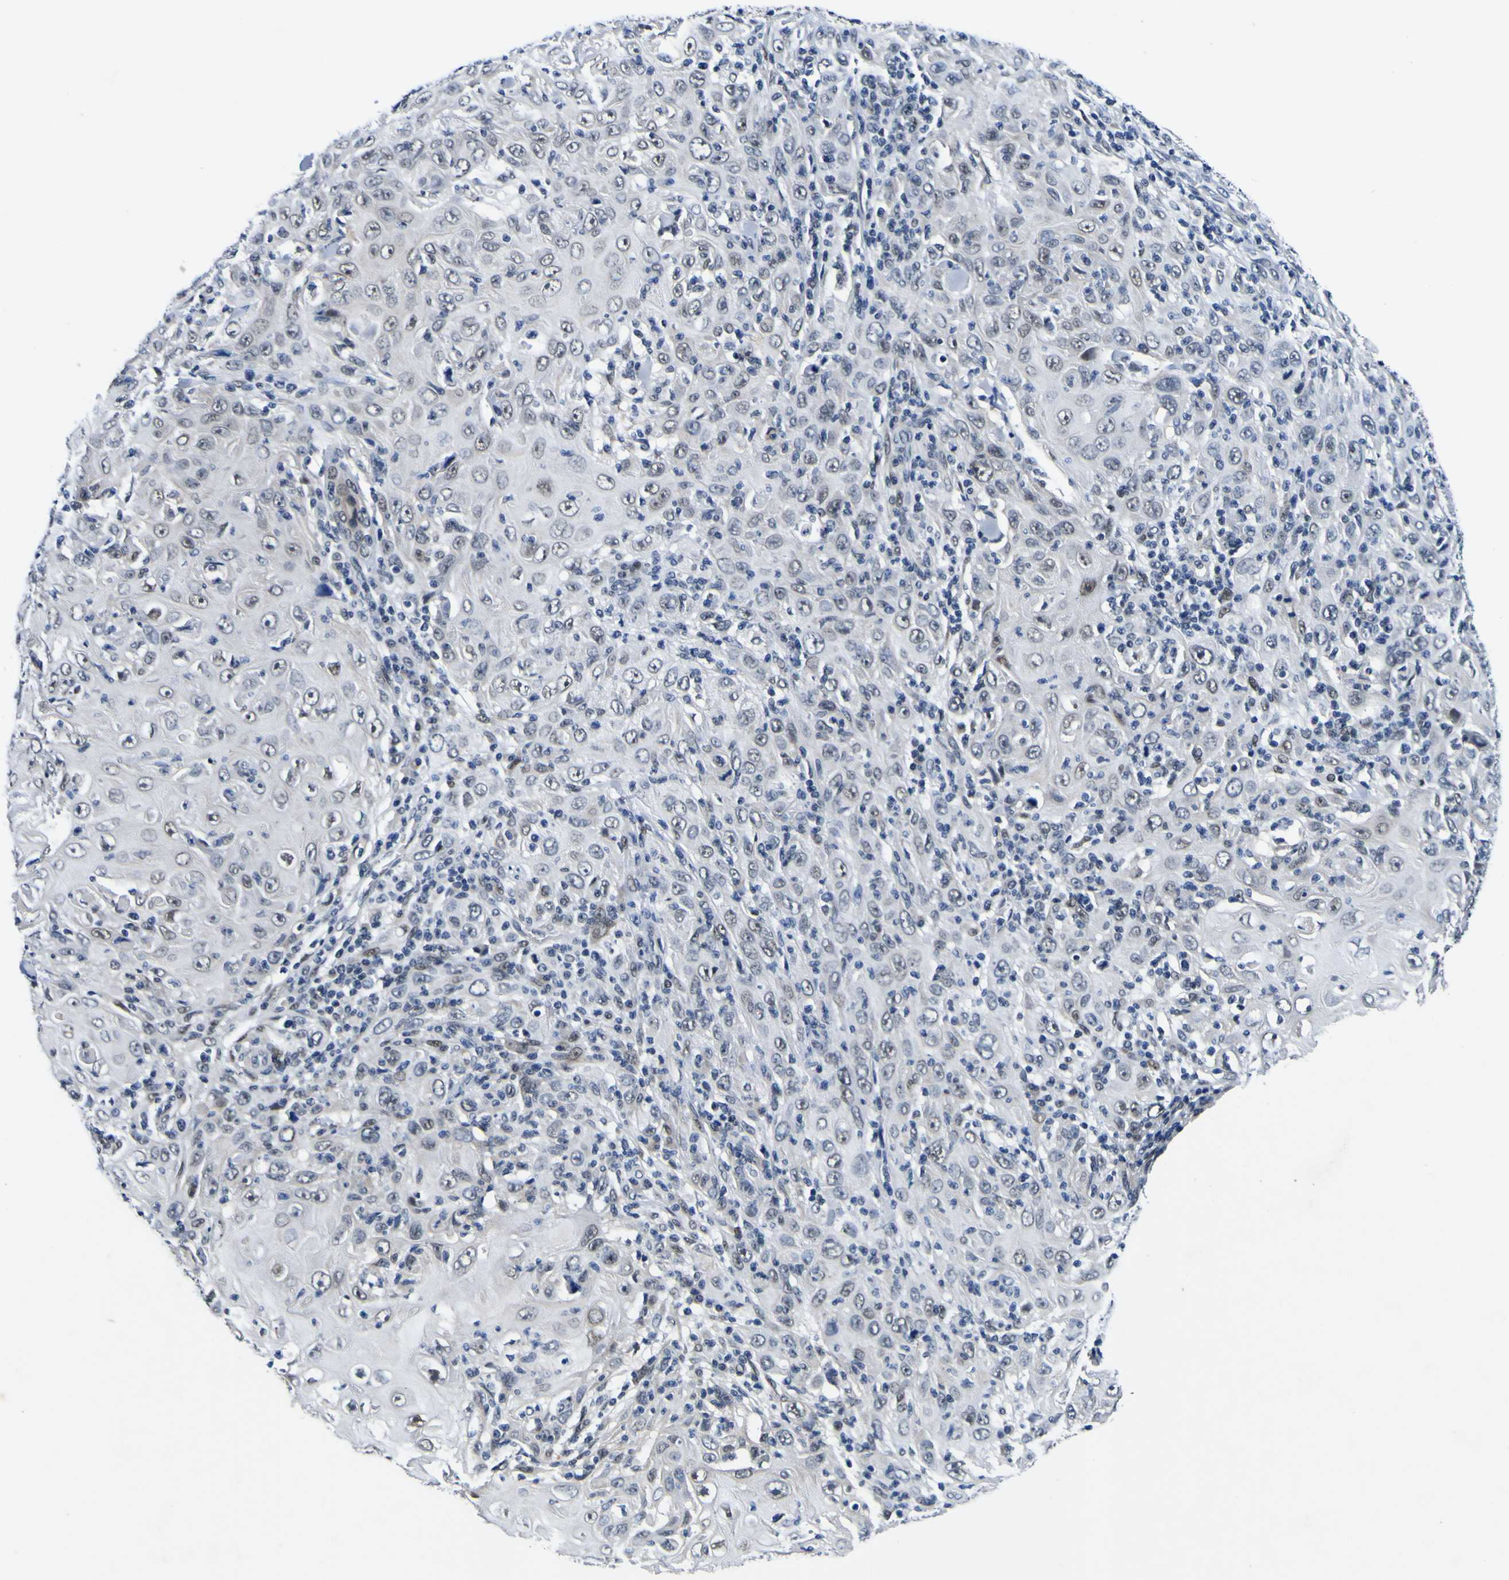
{"staining": {"intensity": "negative", "quantity": "none", "location": "none"}, "tissue": "skin cancer", "cell_type": "Tumor cells", "image_type": "cancer", "snomed": [{"axis": "morphology", "description": "Squamous cell carcinoma, NOS"}, {"axis": "topography", "description": "Skin"}], "caption": "Image shows no protein staining in tumor cells of skin cancer (squamous cell carcinoma) tissue. (Brightfield microscopy of DAB (3,3'-diaminobenzidine) IHC at high magnification).", "gene": "CUL4B", "patient": {"sex": "female", "age": 88}}